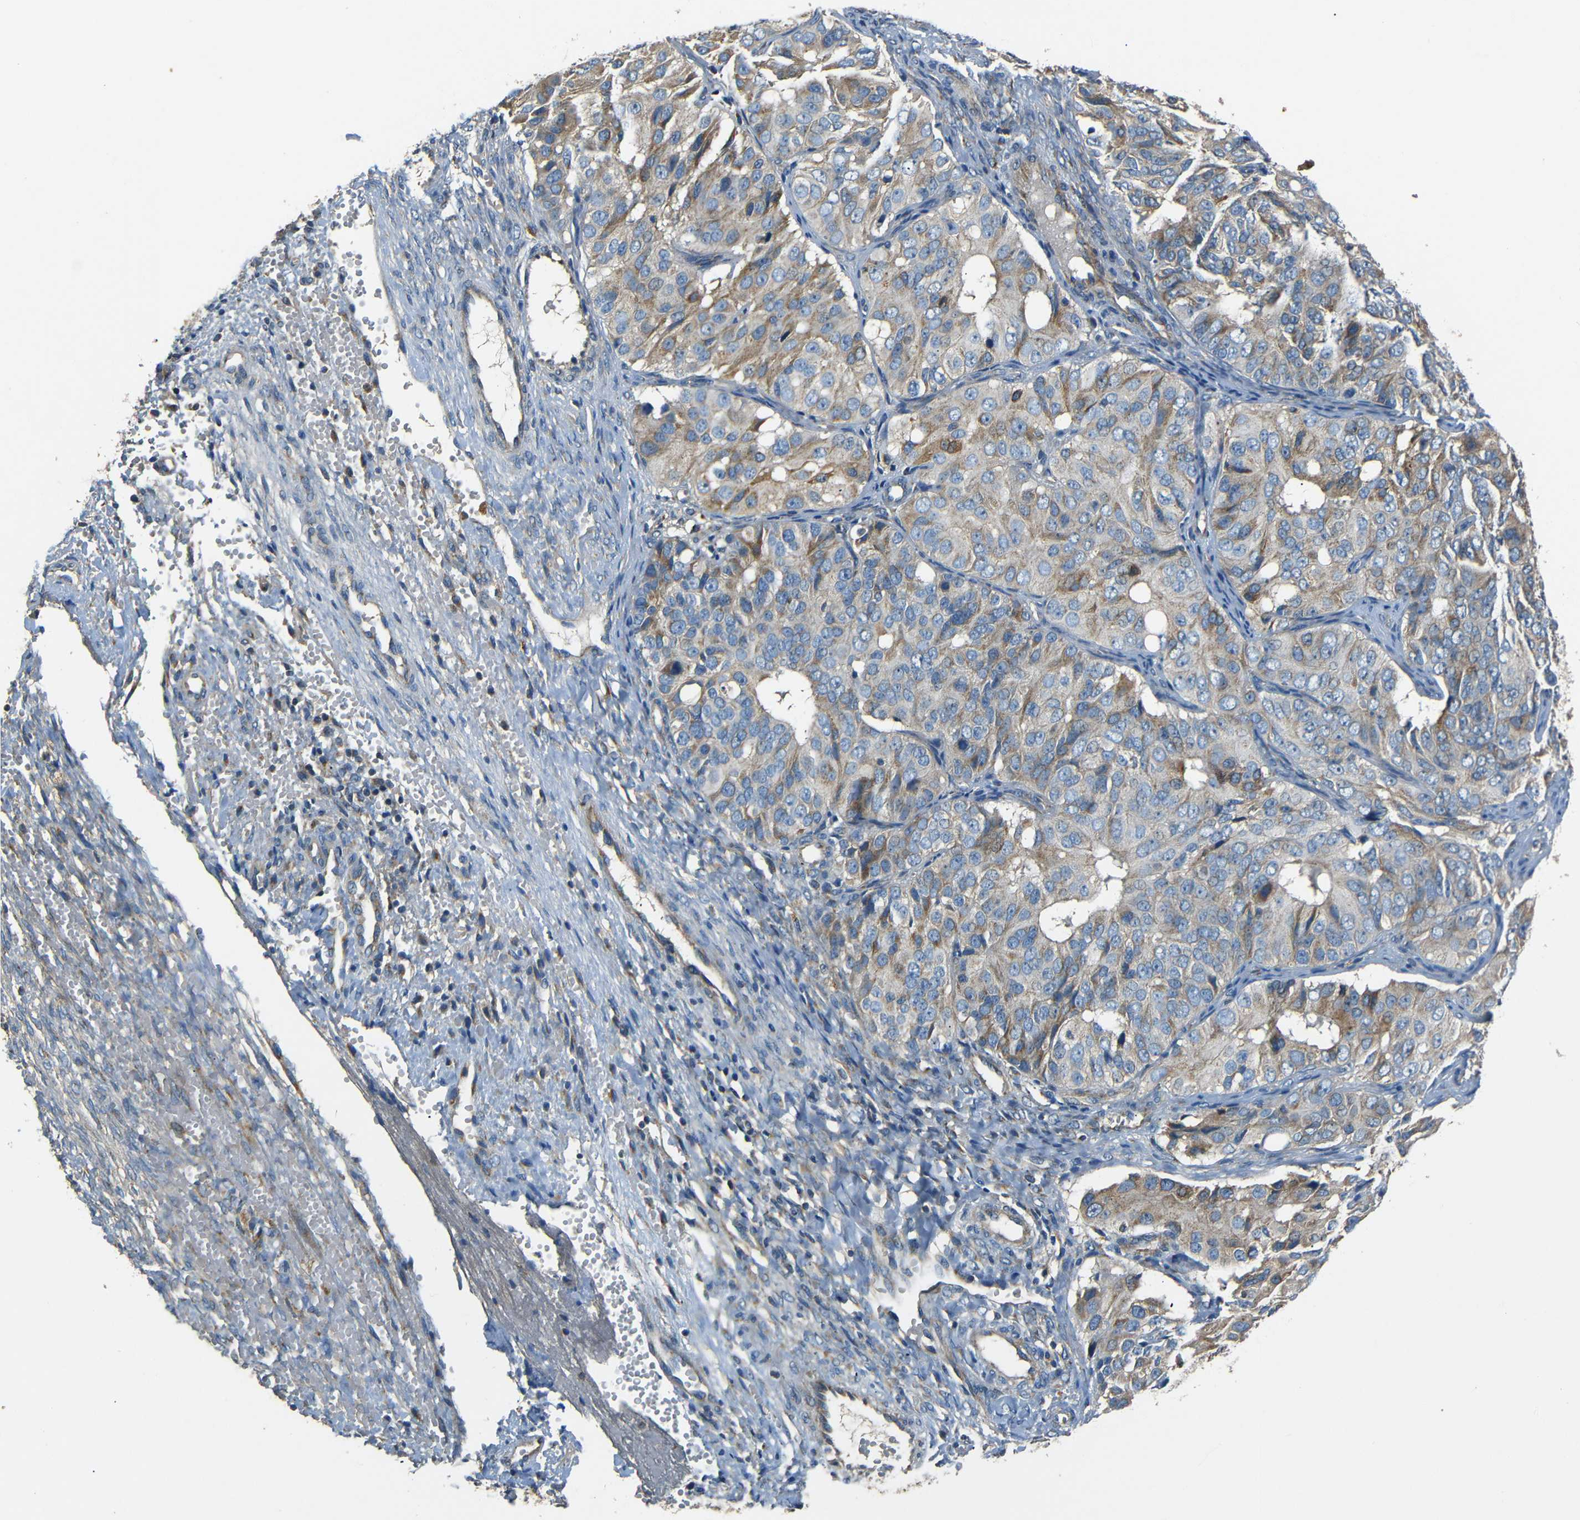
{"staining": {"intensity": "moderate", "quantity": "25%-75%", "location": "cytoplasmic/membranous"}, "tissue": "ovarian cancer", "cell_type": "Tumor cells", "image_type": "cancer", "snomed": [{"axis": "morphology", "description": "Carcinoma, endometroid"}, {"axis": "topography", "description": "Ovary"}], "caption": "Ovarian endometroid carcinoma was stained to show a protein in brown. There is medium levels of moderate cytoplasmic/membranous staining in approximately 25%-75% of tumor cells.", "gene": "NETO2", "patient": {"sex": "female", "age": 51}}